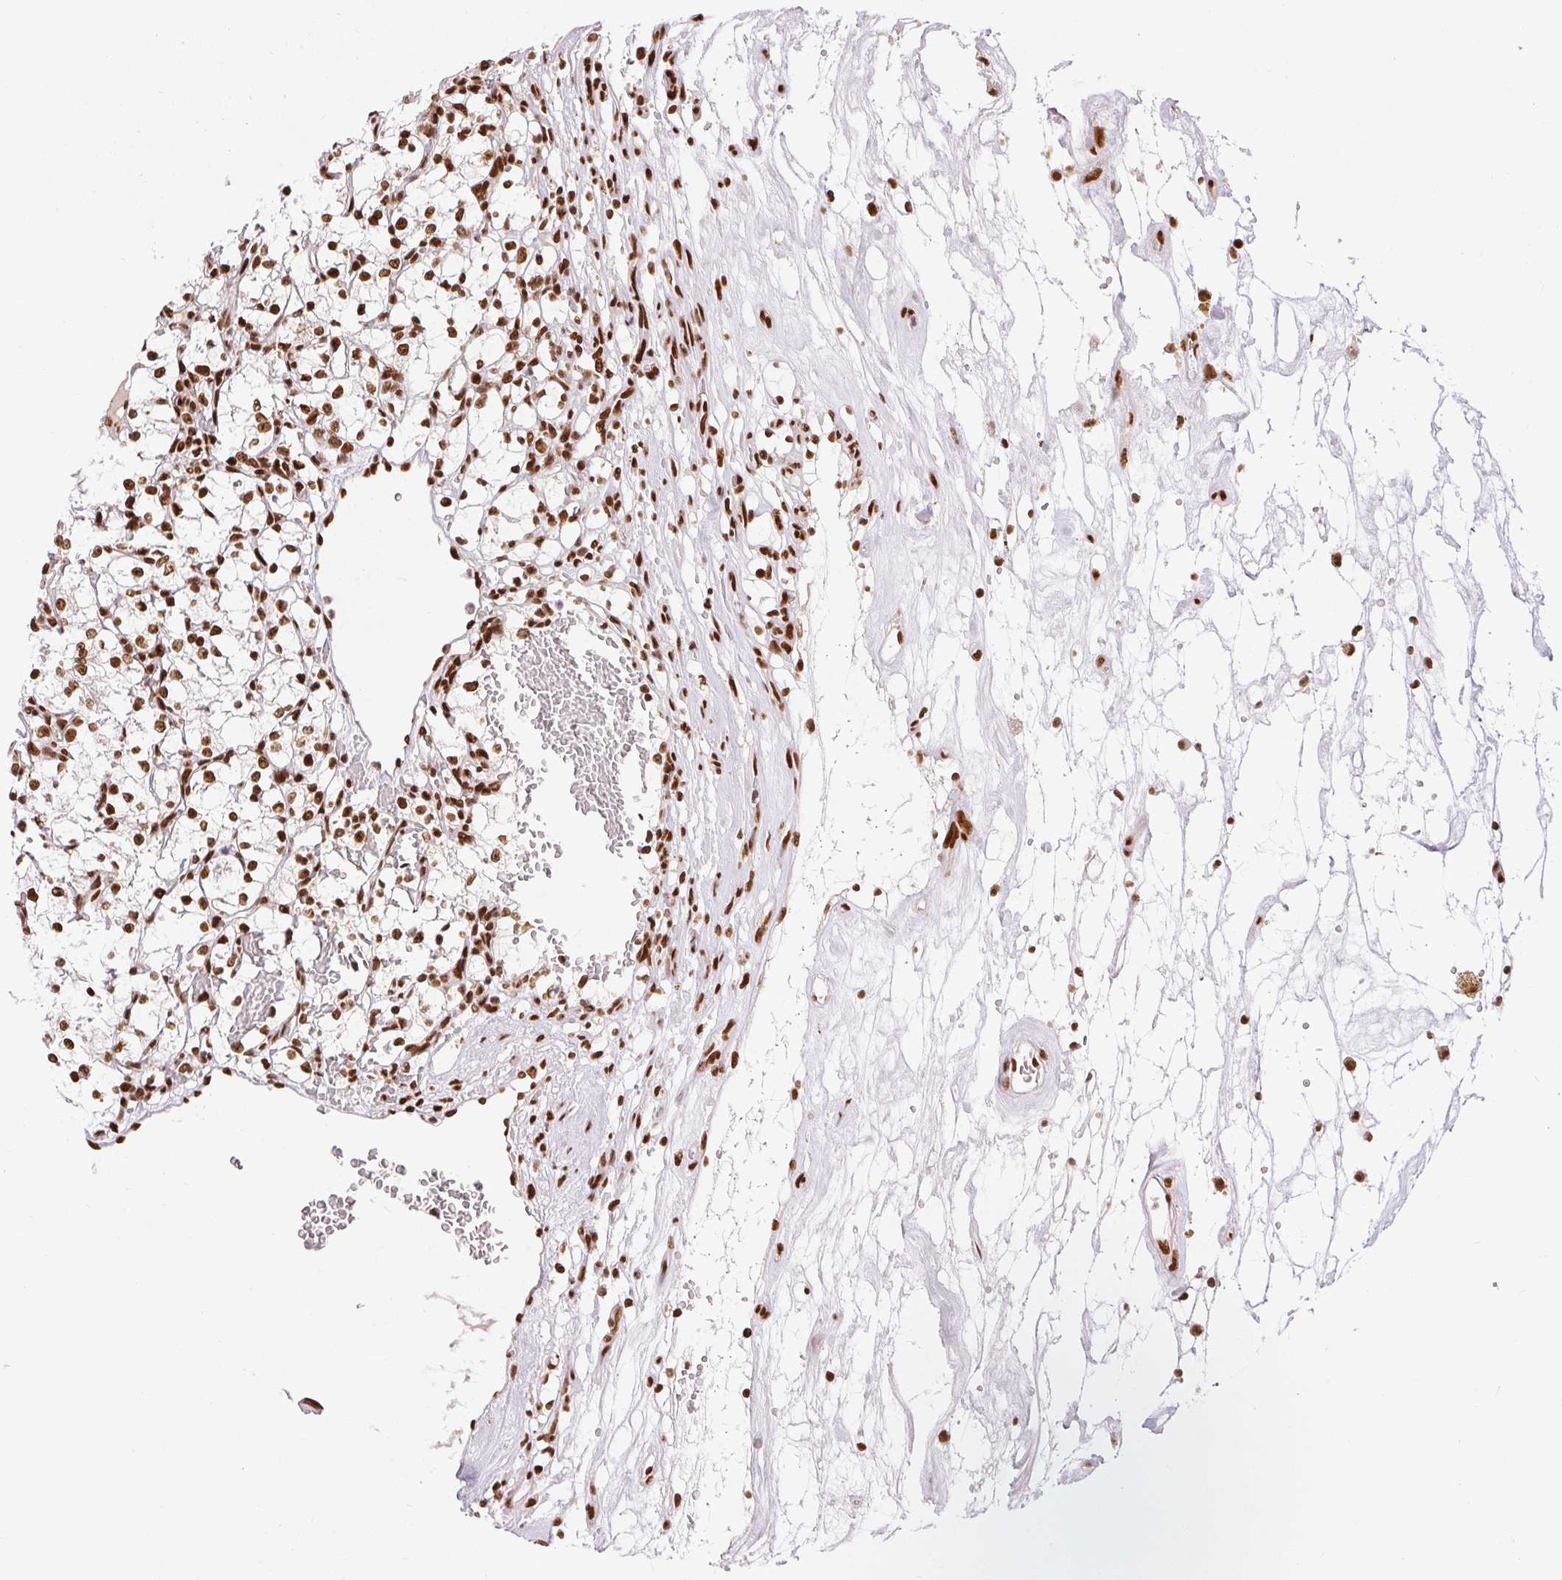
{"staining": {"intensity": "moderate", "quantity": ">75%", "location": "nuclear"}, "tissue": "renal cancer", "cell_type": "Tumor cells", "image_type": "cancer", "snomed": [{"axis": "morphology", "description": "Adenocarcinoma, NOS"}, {"axis": "topography", "description": "Kidney"}], "caption": "A brown stain shows moderate nuclear expression of a protein in adenocarcinoma (renal) tumor cells. The staining was performed using DAB to visualize the protein expression in brown, while the nuclei were stained in blue with hematoxylin (Magnification: 20x).", "gene": "ZNF80", "patient": {"sex": "female", "age": 69}}